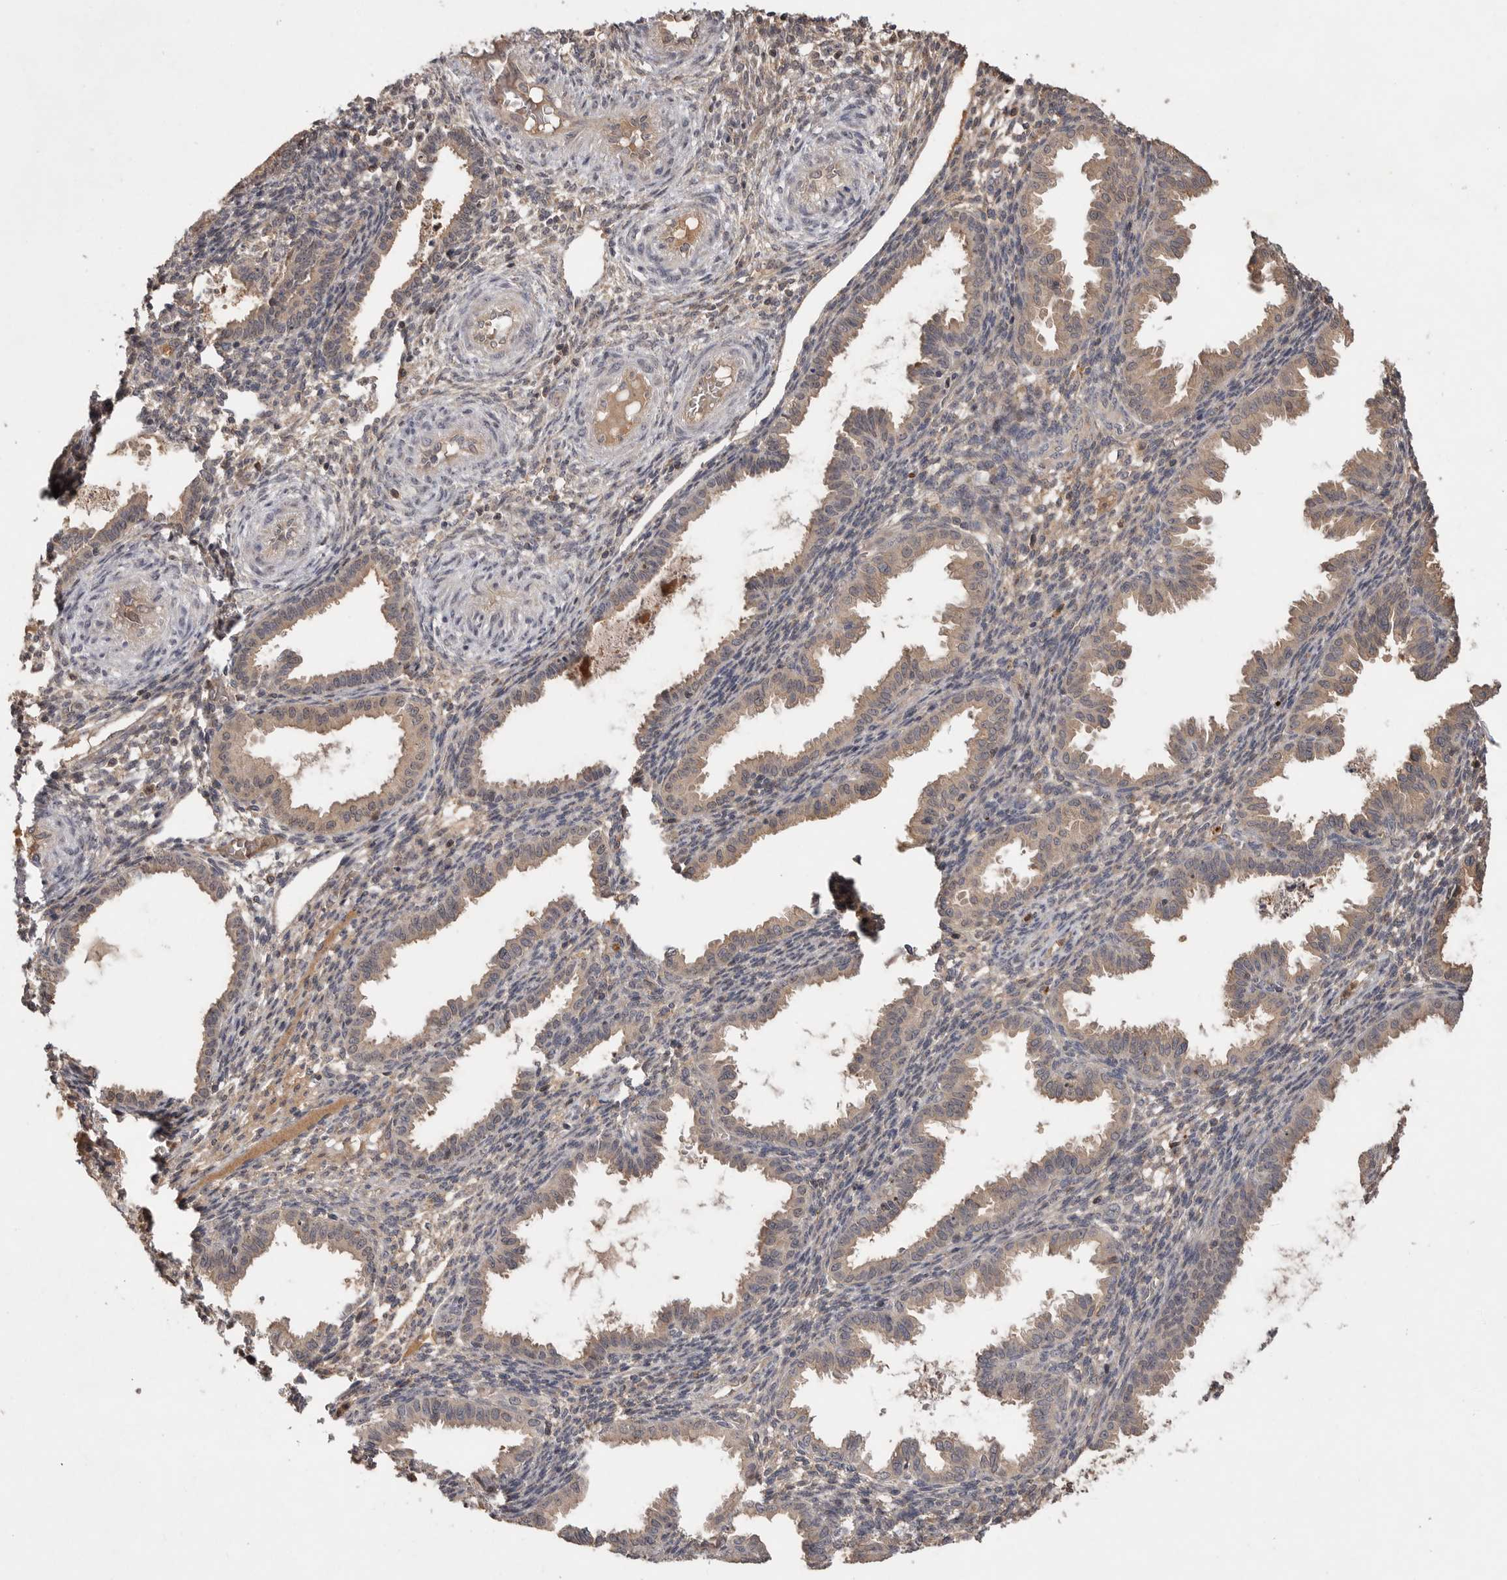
{"staining": {"intensity": "negative", "quantity": "none", "location": "none"}, "tissue": "endometrium", "cell_type": "Cells in endometrial stroma", "image_type": "normal", "snomed": [{"axis": "morphology", "description": "Normal tissue, NOS"}, {"axis": "topography", "description": "Endometrium"}], "caption": "Immunohistochemistry (IHC) of normal human endometrium shows no staining in cells in endometrial stroma.", "gene": "VN1R4", "patient": {"sex": "female", "age": 33}}